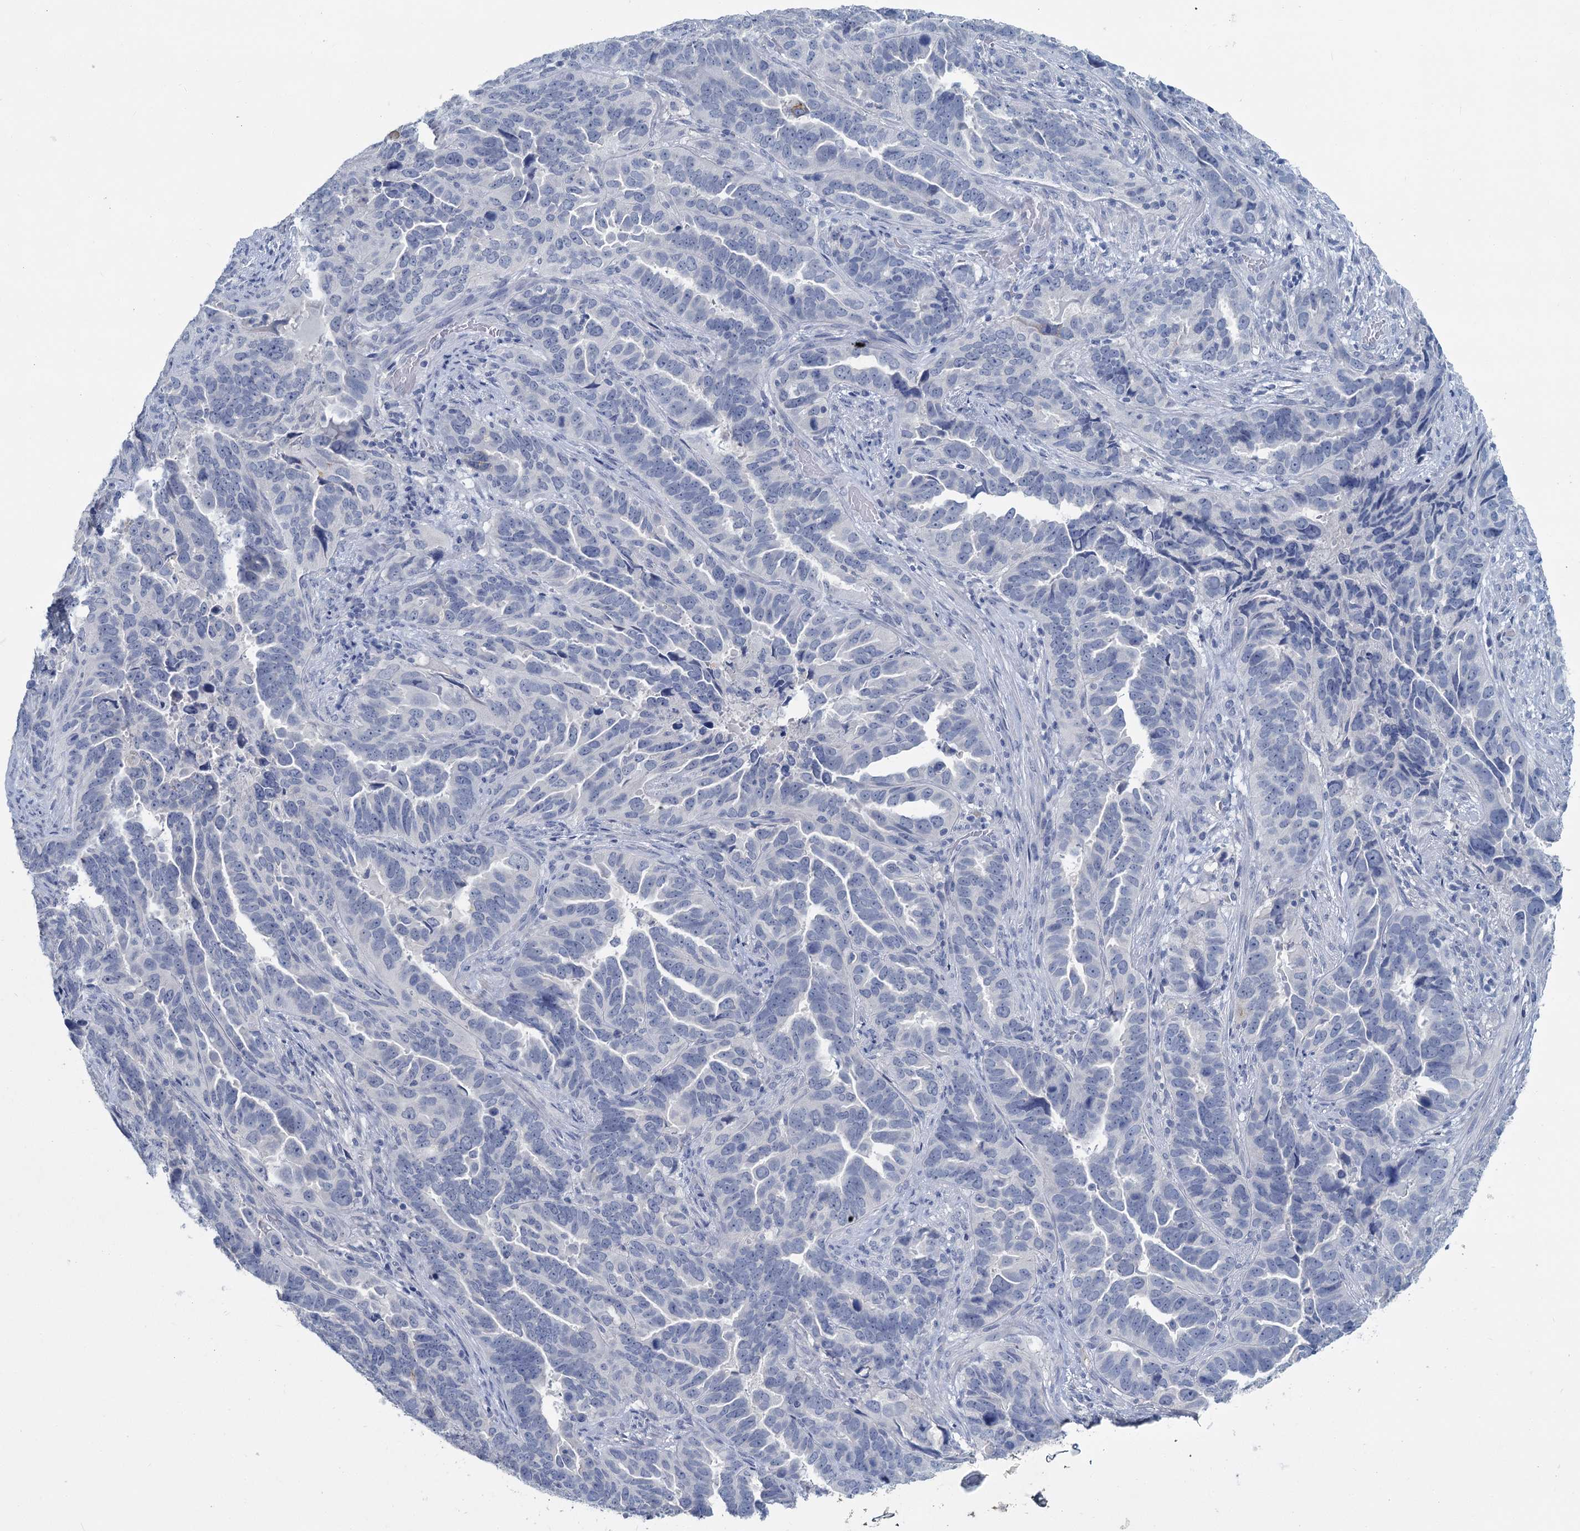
{"staining": {"intensity": "negative", "quantity": "none", "location": "none"}, "tissue": "endometrial cancer", "cell_type": "Tumor cells", "image_type": "cancer", "snomed": [{"axis": "morphology", "description": "Adenocarcinoma, NOS"}, {"axis": "topography", "description": "Endometrium"}], "caption": "Immunohistochemistry (IHC) photomicrograph of human endometrial cancer stained for a protein (brown), which demonstrates no positivity in tumor cells.", "gene": "CHGA", "patient": {"sex": "female", "age": 65}}